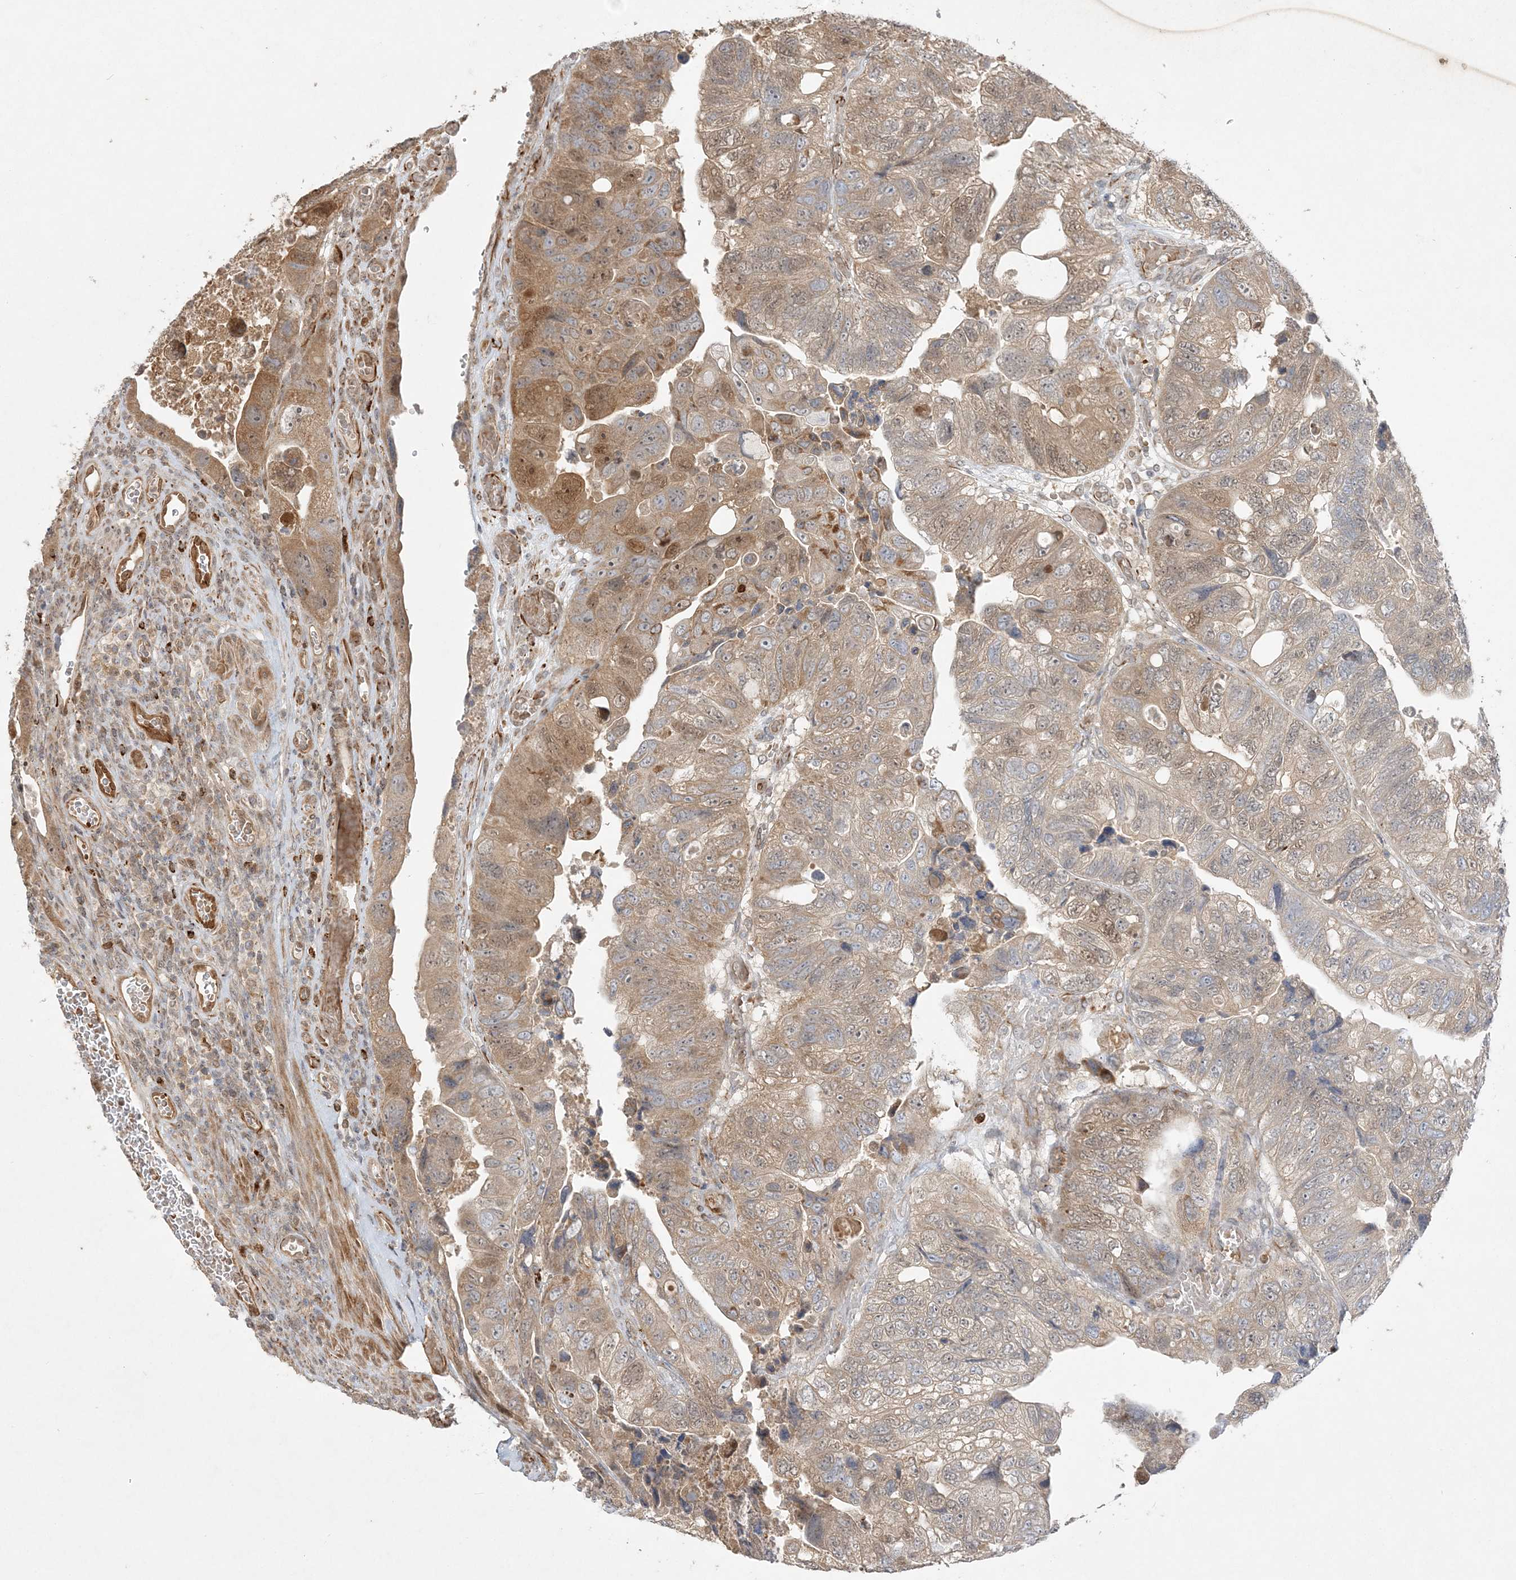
{"staining": {"intensity": "moderate", "quantity": ">75%", "location": "cytoplasmic/membranous,nuclear"}, "tissue": "colorectal cancer", "cell_type": "Tumor cells", "image_type": "cancer", "snomed": [{"axis": "morphology", "description": "Adenocarcinoma, NOS"}, {"axis": "topography", "description": "Rectum"}], "caption": "Immunohistochemistry of adenocarcinoma (colorectal) reveals medium levels of moderate cytoplasmic/membranous and nuclear expression in approximately >75% of tumor cells.", "gene": "INPP1", "patient": {"sex": "male", "age": 63}}